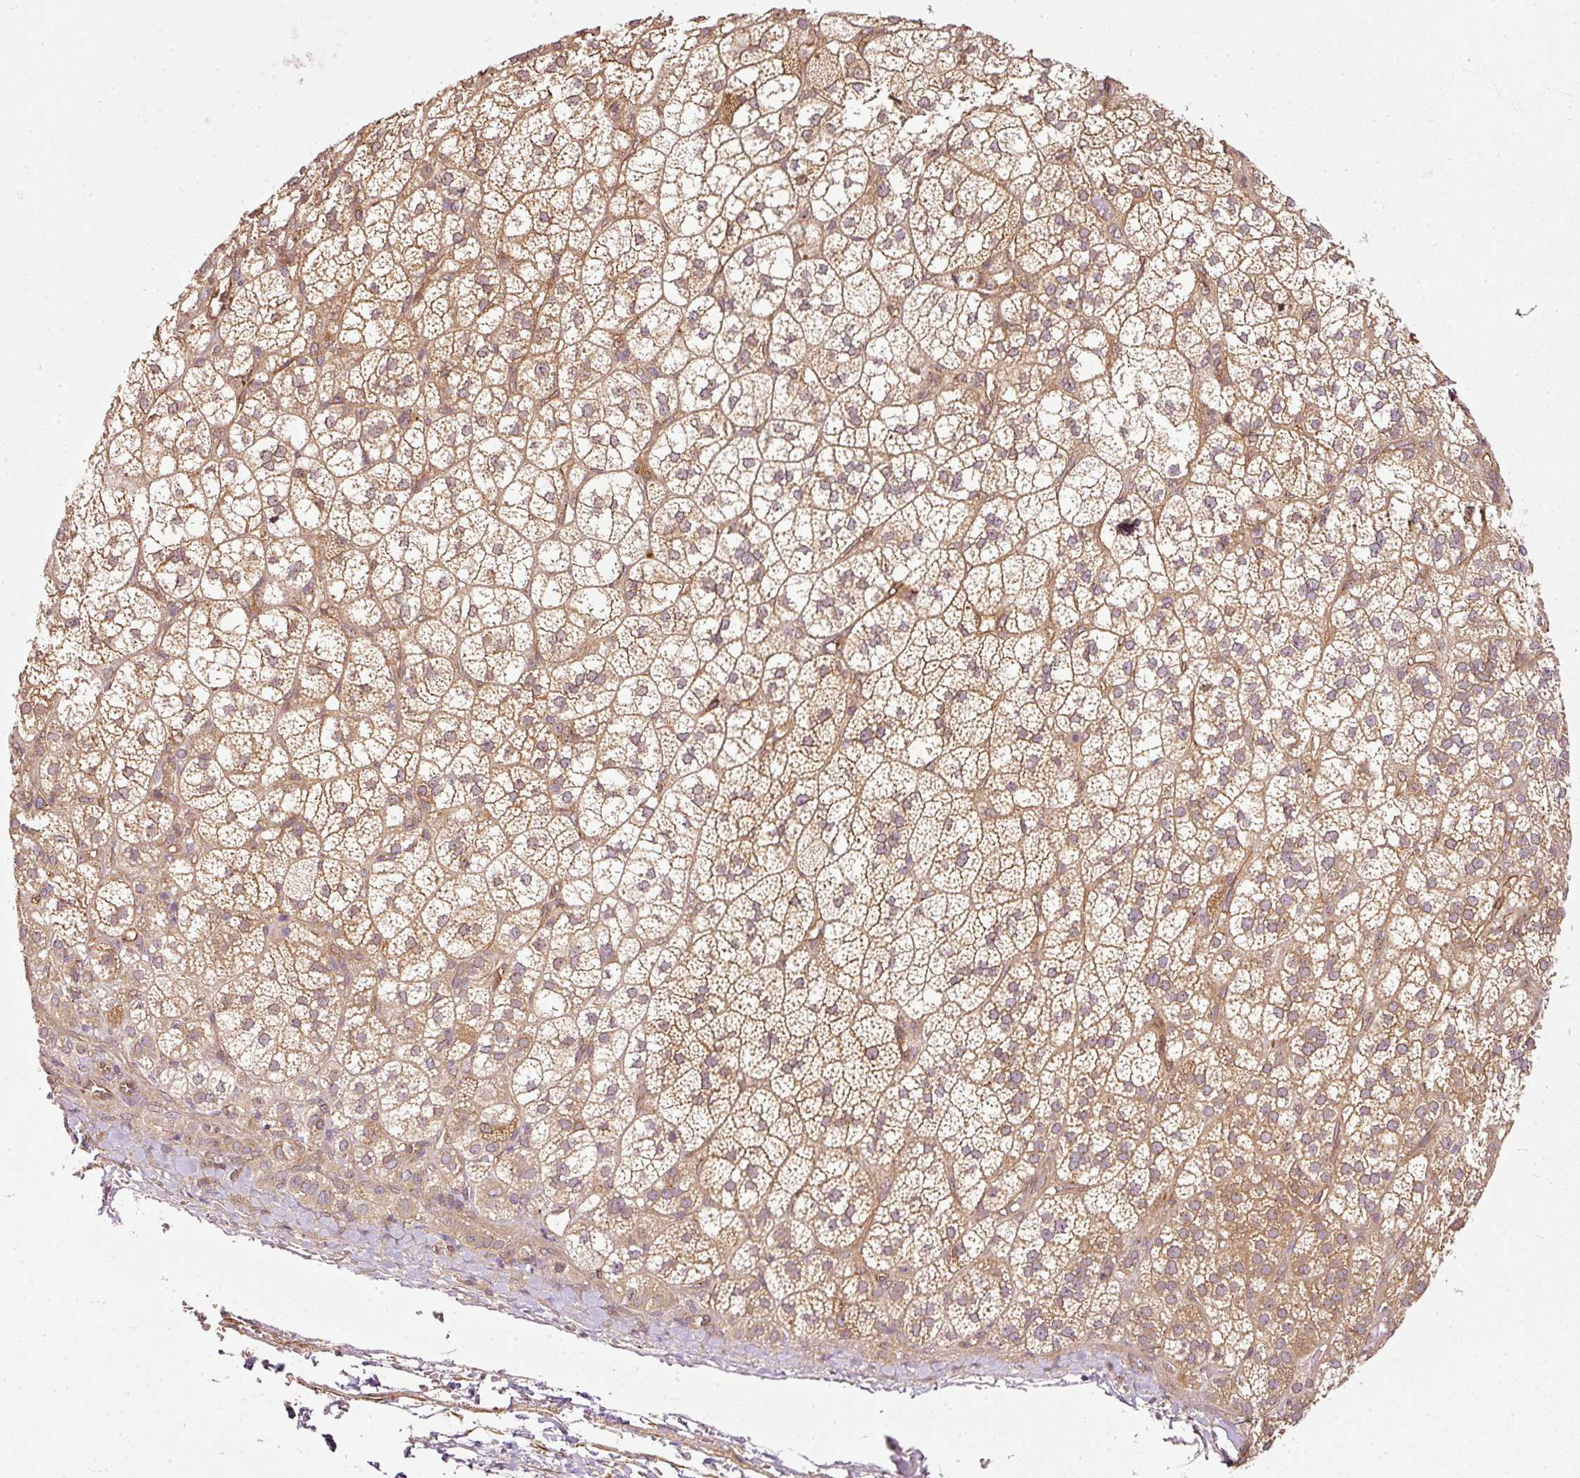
{"staining": {"intensity": "moderate", "quantity": ">75%", "location": "cytoplasmic/membranous"}, "tissue": "adrenal gland", "cell_type": "Glandular cells", "image_type": "normal", "snomed": [{"axis": "morphology", "description": "Normal tissue, NOS"}, {"axis": "topography", "description": "Adrenal gland"}], "caption": "DAB (3,3'-diaminobenzidine) immunohistochemical staining of benign human adrenal gland shows moderate cytoplasmic/membranous protein expression in approximately >75% of glandular cells.", "gene": "MIF4GD", "patient": {"sex": "female", "age": 60}}